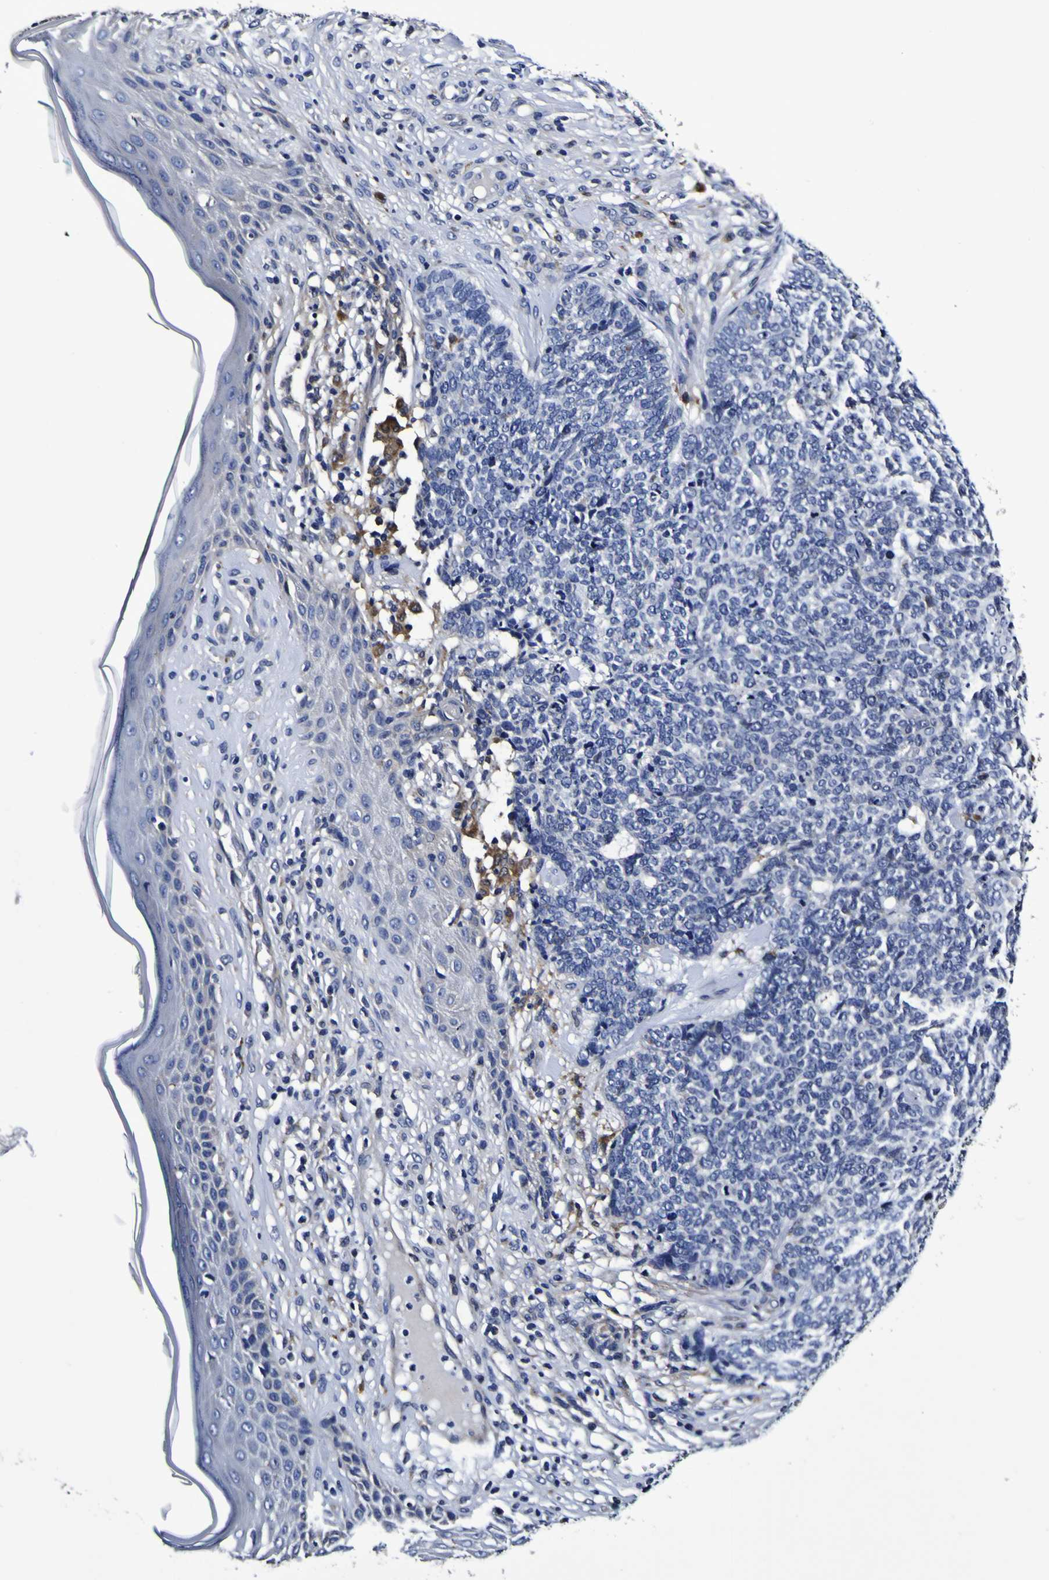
{"staining": {"intensity": "negative", "quantity": "none", "location": "none"}, "tissue": "skin cancer", "cell_type": "Tumor cells", "image_type": "cancer", "snomed": [{"axis": "morphology", "description": "Basal cell carcinoma"}, {"axis": "topography", "description": "Skin"}], "caption": "An immunohistochemistry photomicrograph of basal cell carcinoma (skin) is shown. There is no staining in tumor cells of basal cell carcinoma (skin). The staining is performed using DAB (3,3'-diaminobenzidine) brown chromogen with nuclei counter-stained in using hematoxylin.", "gene": "GPX1", "patient": {"sex": "female", "age": 84}}